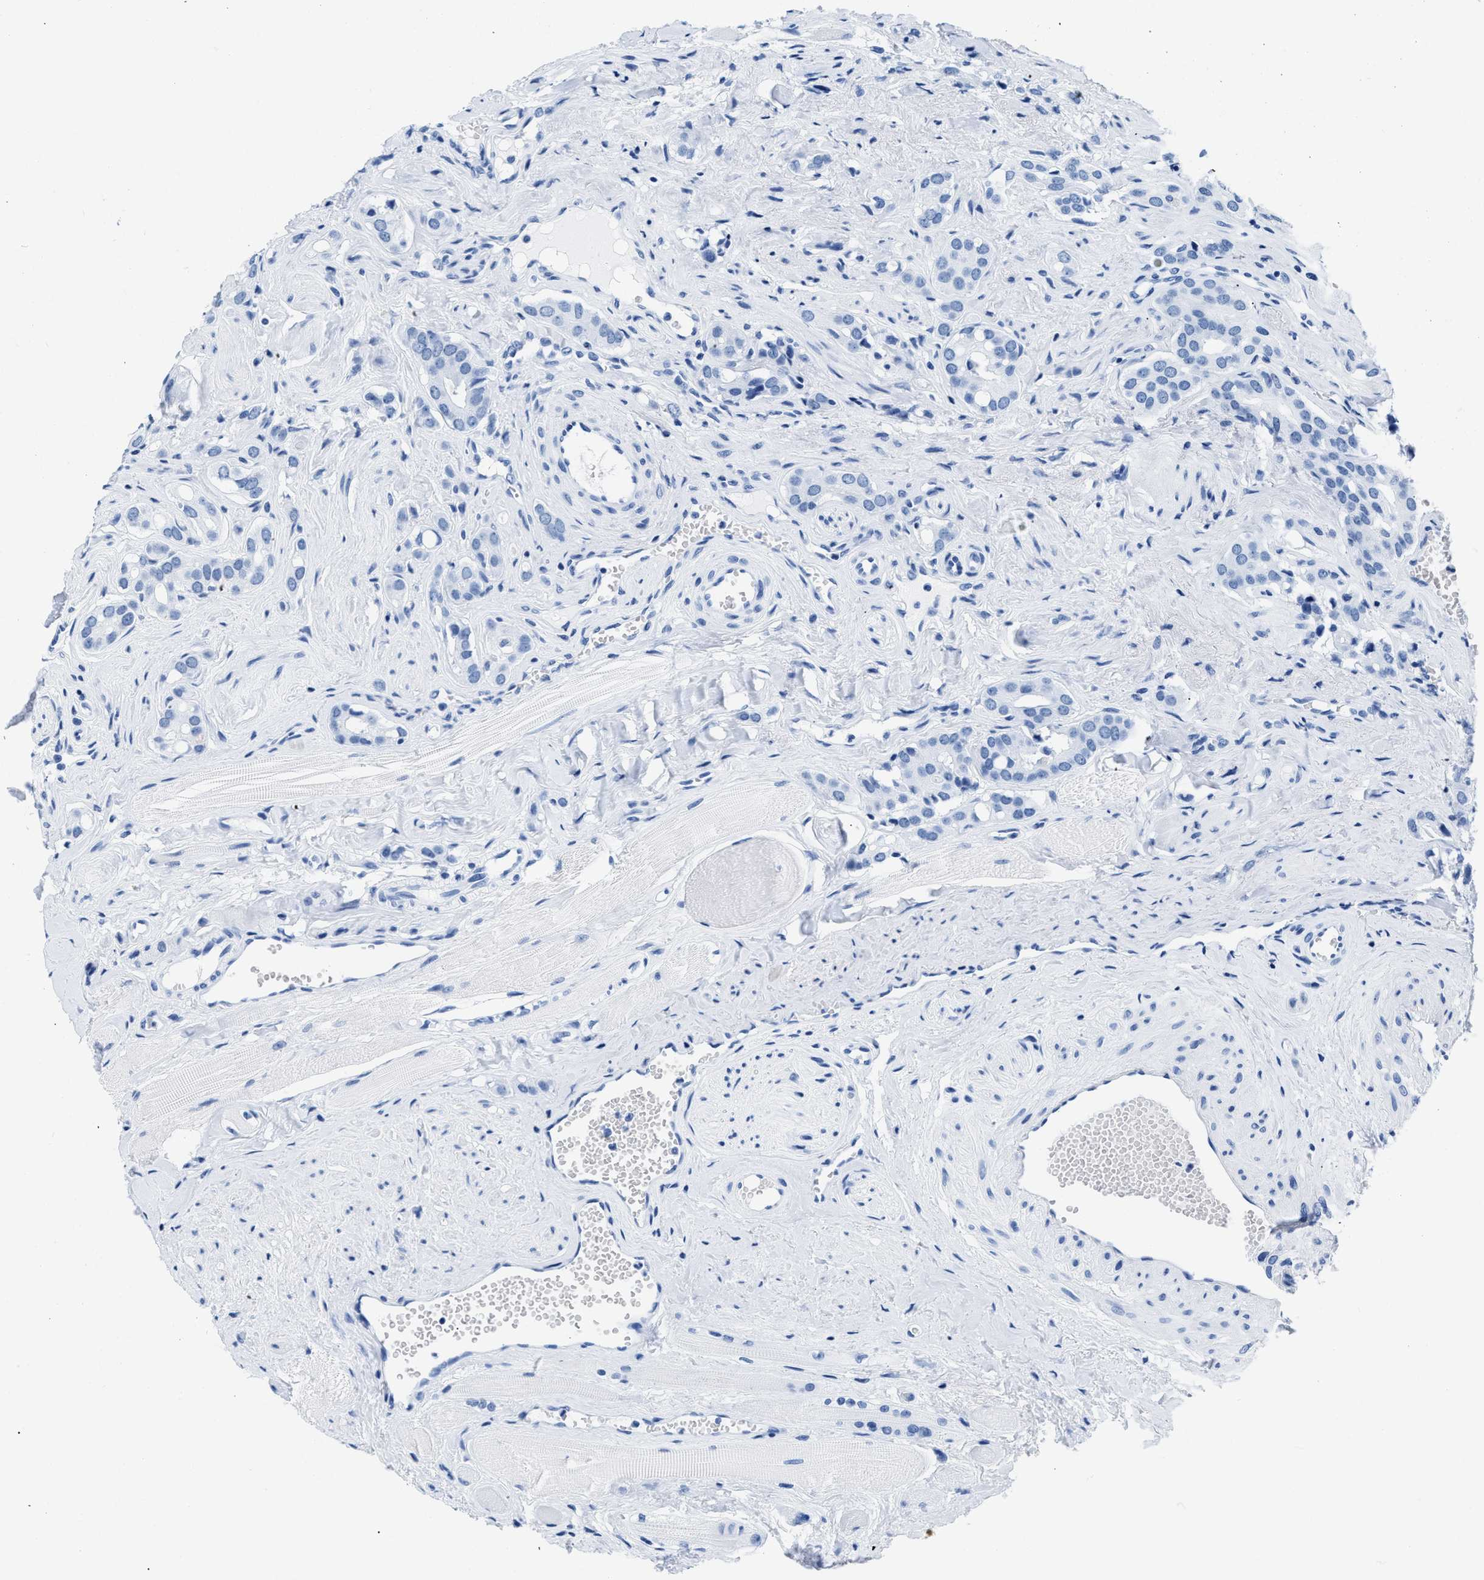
{"staining": {"intensity": "negative", "quantity": "none", "location": "none"}, "tissue": "prostate cancer", "cell_type": "Tumor cells", "image_type": "cancer", "snomed": [{"axis": "morphology", "description": "Adenocarcinoma, High grade"}, {"axis": "topography", "description": "Prostate"}], "caption": "Immunohistochemistry of prostate cancer displays no positivity in tumor cells.", "gene": "CTBP1", "patient": {"sex": "male", "age": 52}}